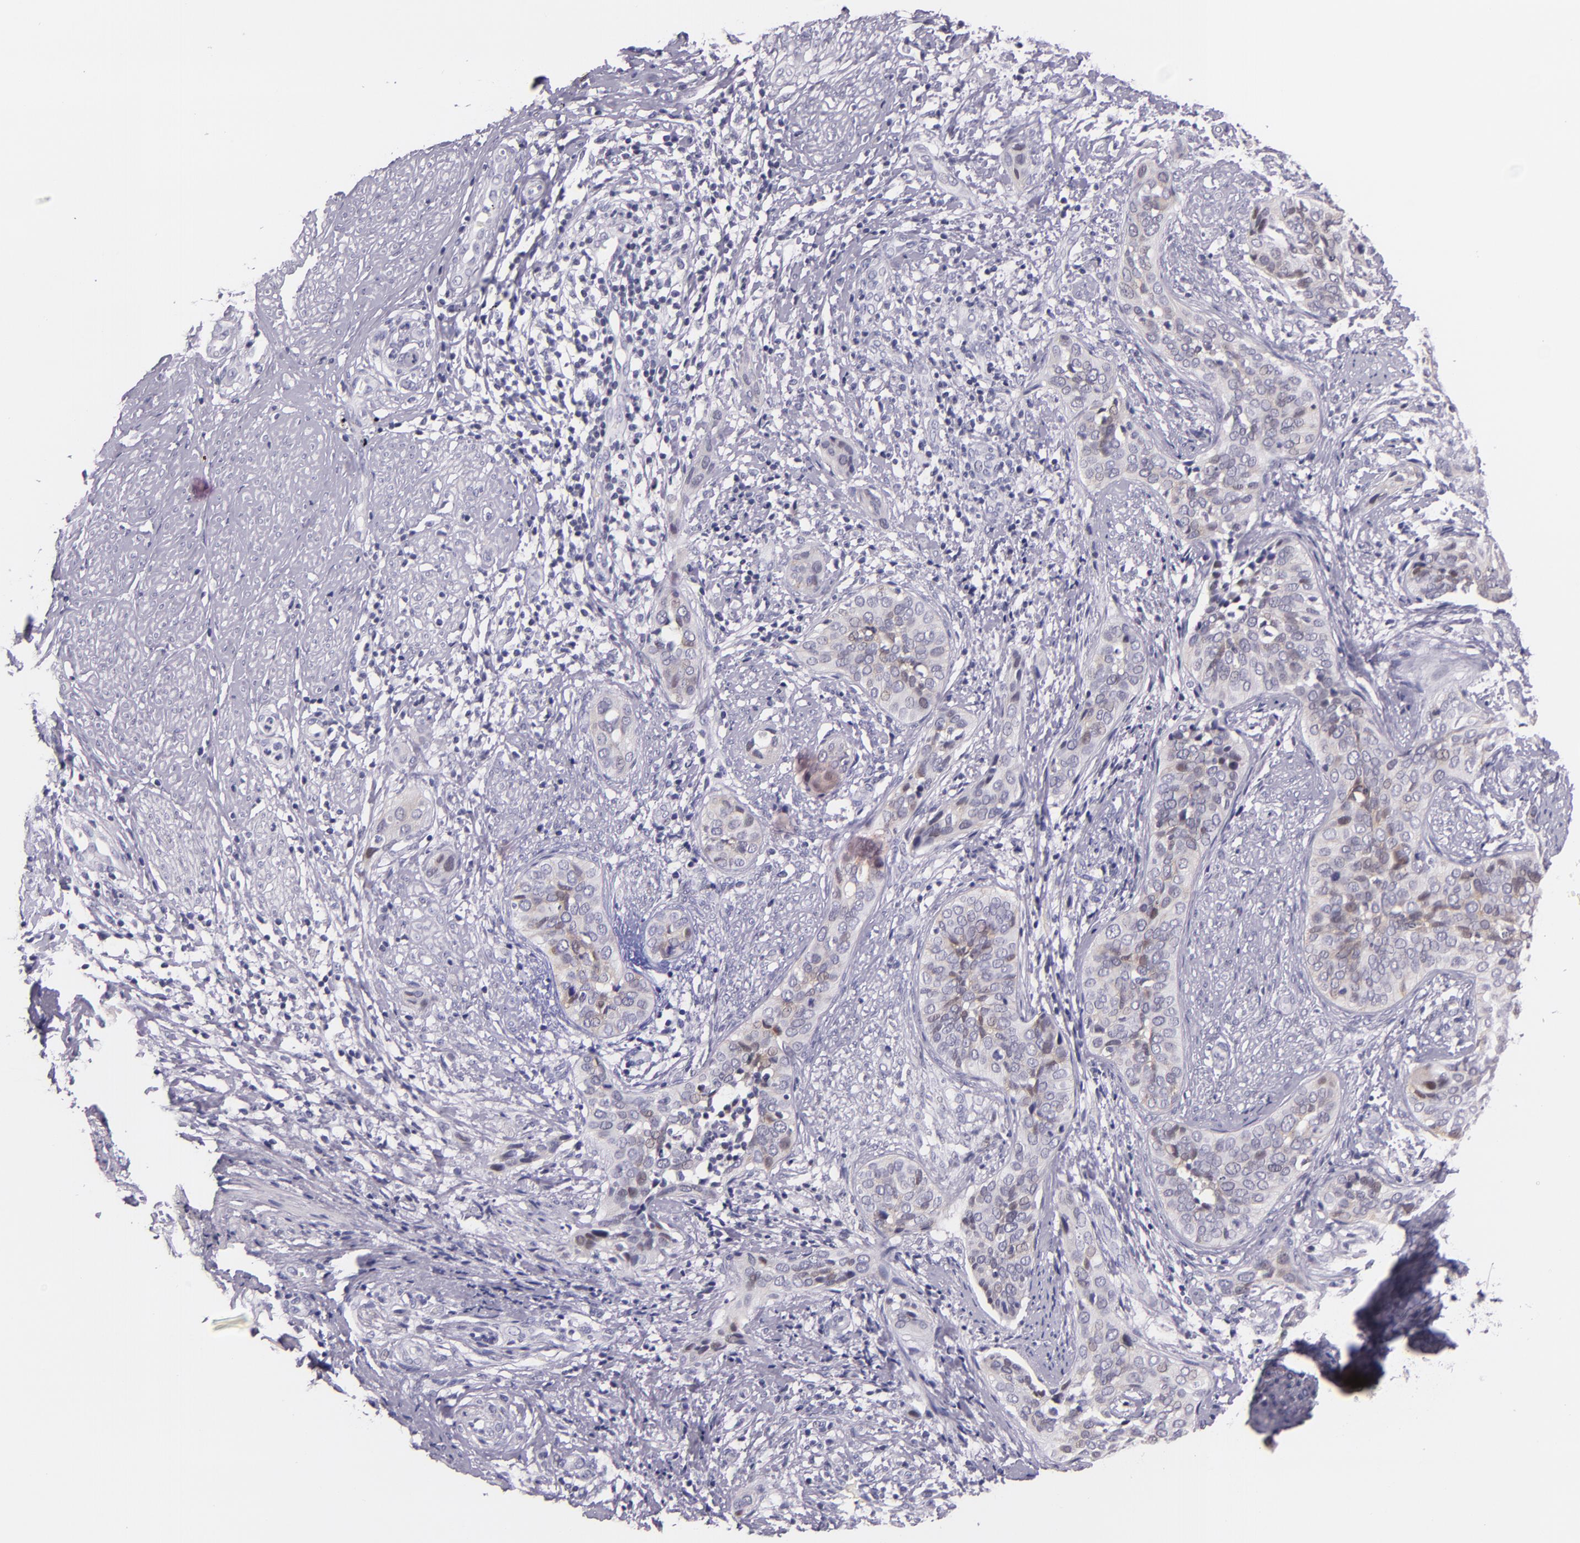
{"staining": {"intensity": "weak", "quantity": "25%-75%", "location": "cytoplasmic/membranous"}, "tissue": "cervical cancer", "cell_type": "Tumor cells", "image_type": "cancer", "snomed": [{"axis": "morphology", "description": "Squamous cell carcinoma, NOS"}, {"axis": "topography", "description": "Cervix"}], "caption": "A brown stain labels weak cytoplasmic/membranous expression of a protein in human cervical cancer tumor cells.", "gene": "HSP90AA1", "patient": {"sex": "female", "age": 31}}